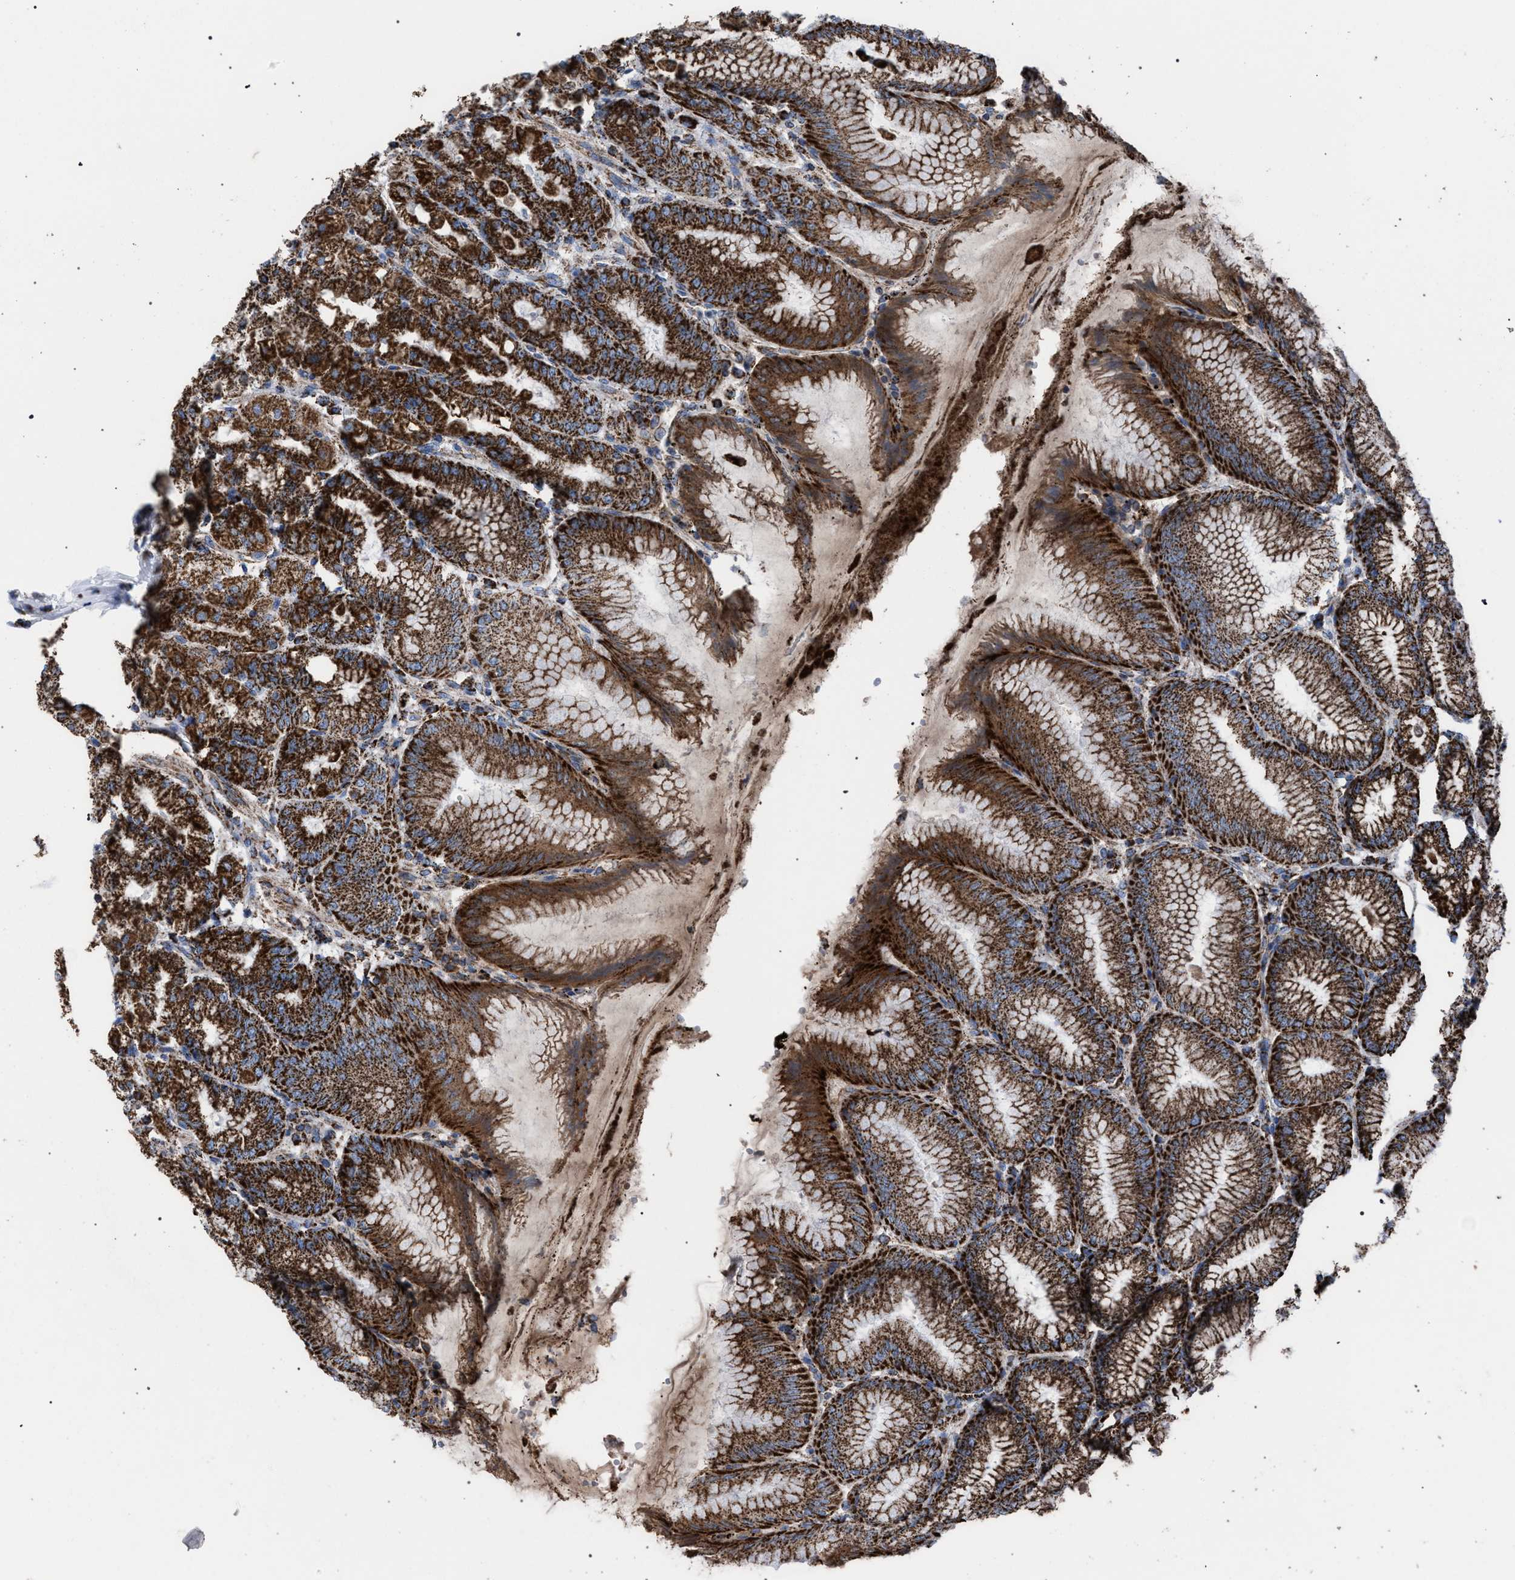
{"staining": {"intensity": "strong", "quantity": ">75%", "location": "cytoplasmic/membranous"}, "tissue": "stomach", "cell_type": "Glandular cells", "image_type": "normal", "snomed": [{"axis": "morphology", "description": "Normal tissue, NOS"}, {"axis": "topography", "description": "Stomach, lower"}], "caption": "A high-resolution micrograph shows IHC staining of normal stomach, which shows strong cytoplasmic/membranous staining in approximately >75% of glandular cells. Nuclei are stained in blue.", "gene": "VPS13A", "patient": {"sex": "male", "age": 71}}